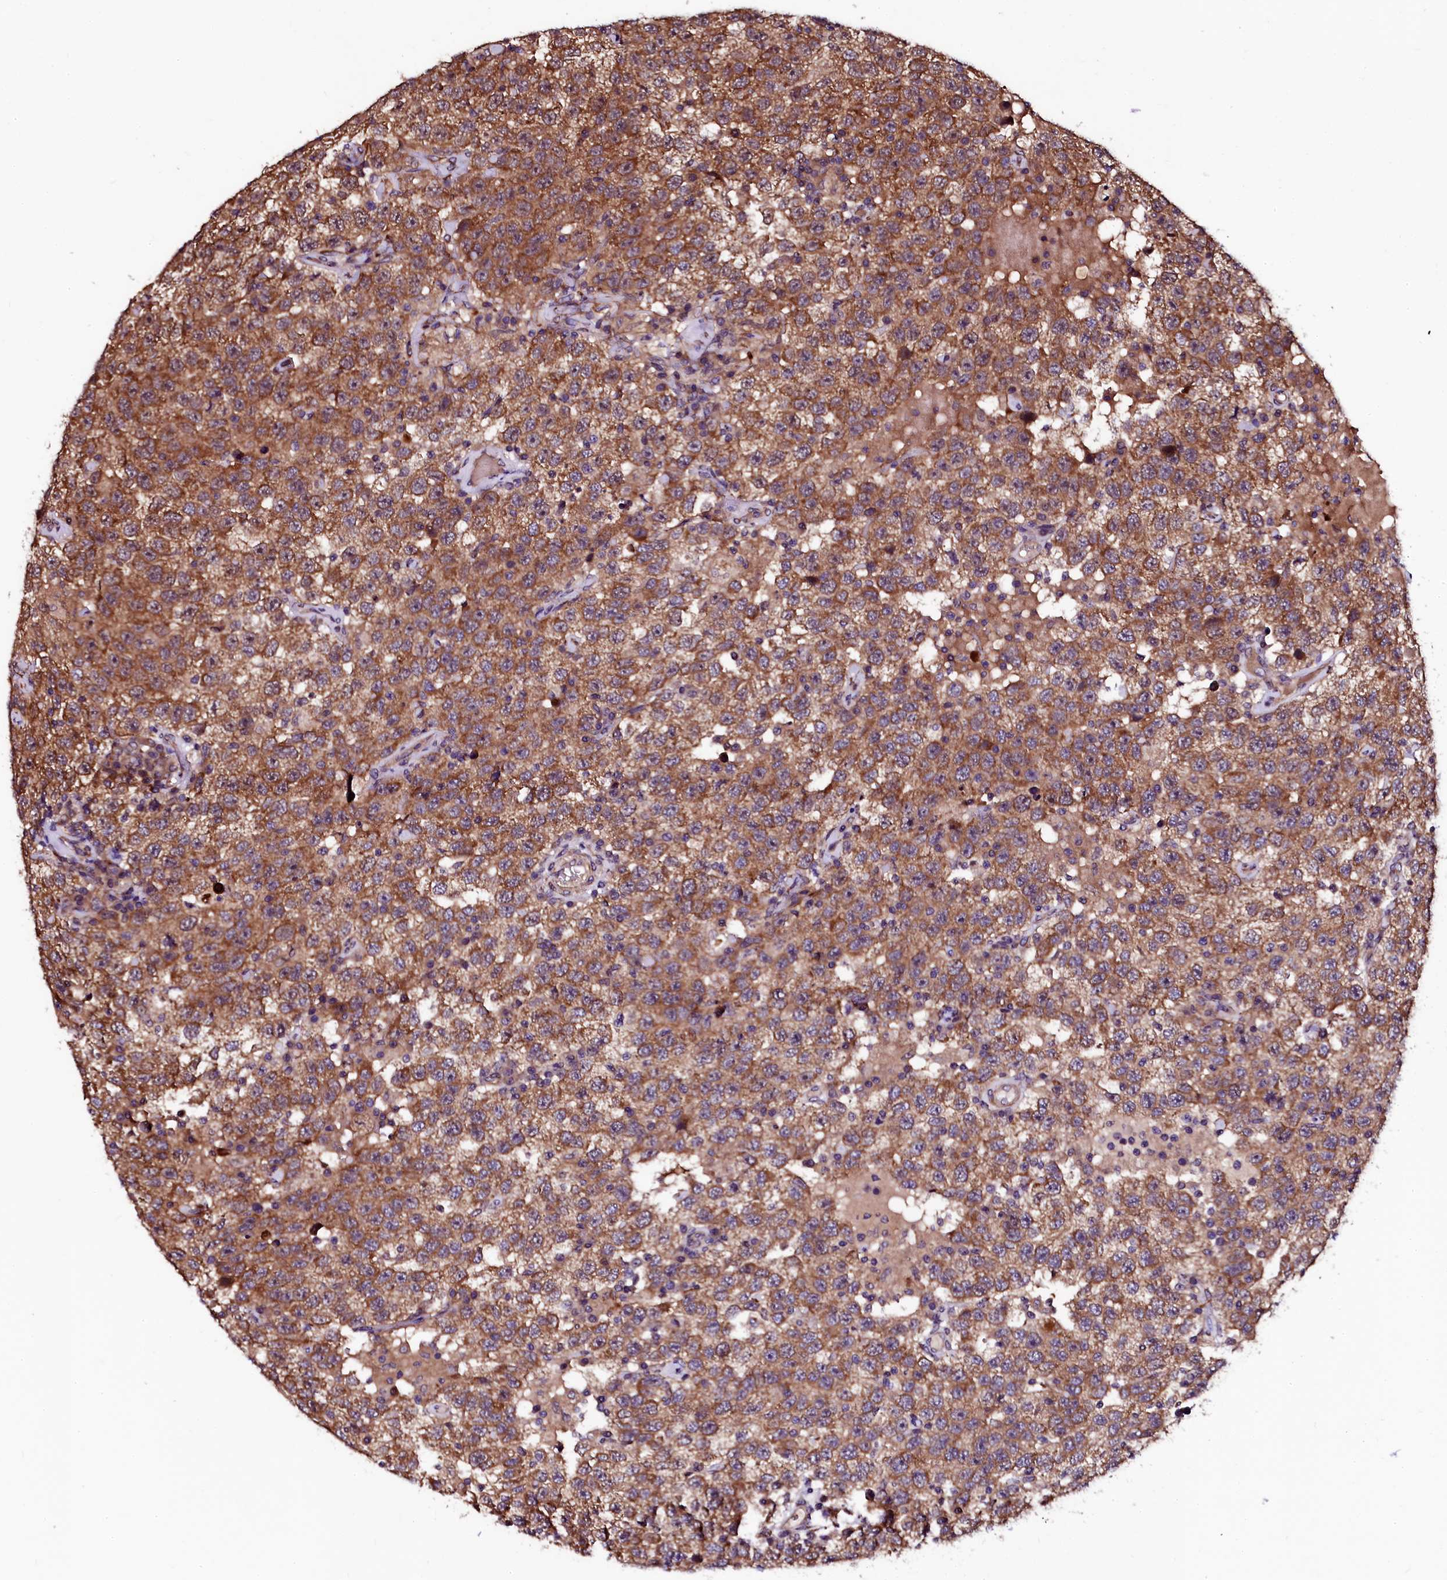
{"staining": {"intensity": "moderate", "quantity": ">75%", "location": "cytoplasmic/membranous"}, "tissue": "testis cancer", "cell_type": "Tumor cells", "image_type": "cancer", "snomed": [{"axis": "morphology", "description": "Seminoma, NOS"}, {"axis": "topography", "description": "Testis"}], "caption": "Protein expression by immunohistochemistry shows moderate cytoplasmic/membranous staining in about >75% of tumor cells in testis seminoma.", "gene": "N4BP1", "patient": {"sex": "male", "age": 41}}